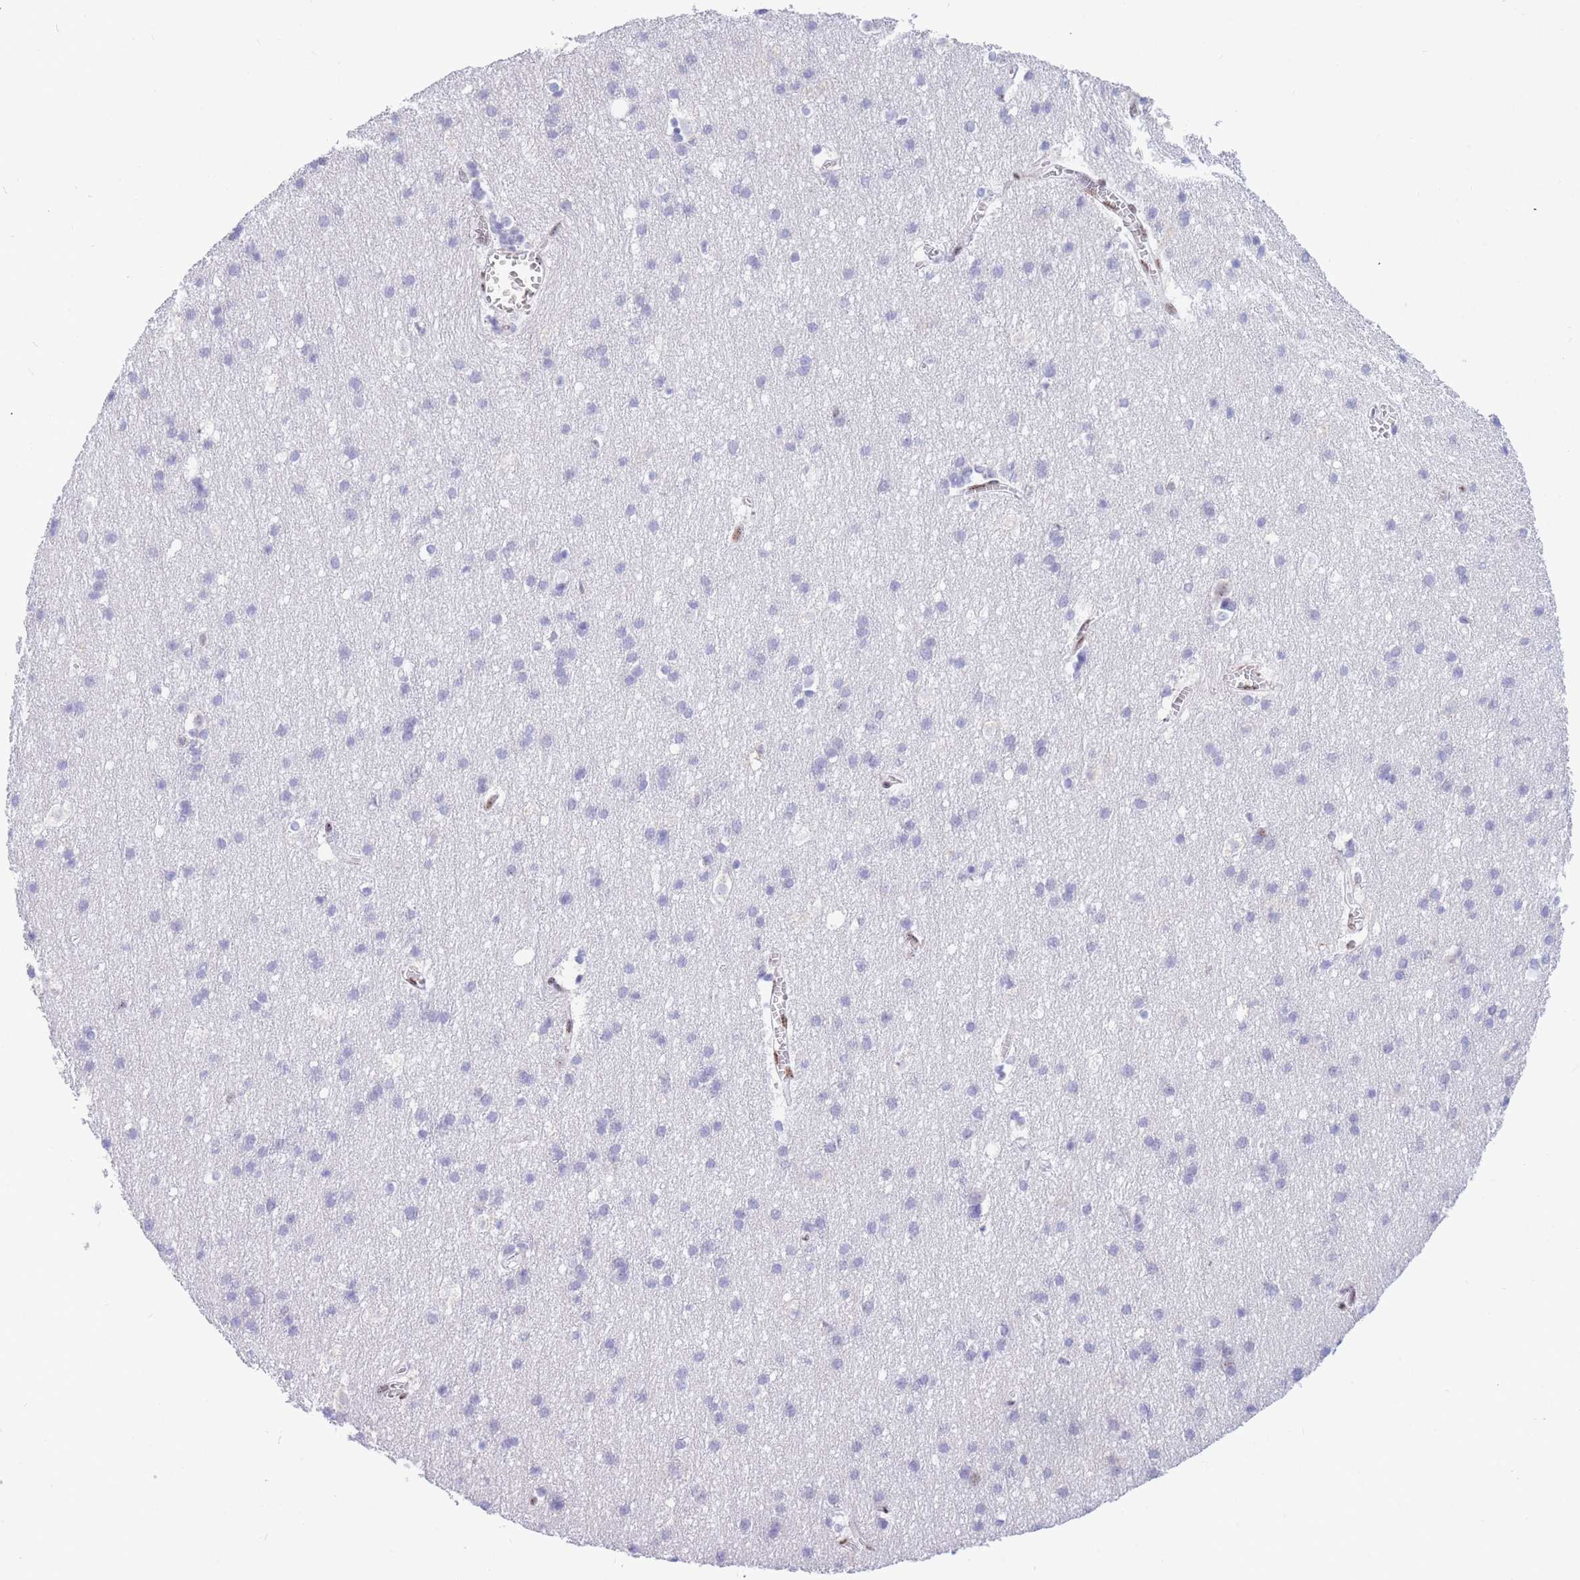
{"staining": {"intensity": "negative", "quantity": "none", "location": "none"}, "tissue": "cerebral cortex", "cell_type": "Endothelial cells", "image_type": "normal", "snomed": [{"axis": "morphology", "description": "Normal tissue, NOS"}, {"axis": "topography", "description": "Cerebral cortex"}], "caption": "Cerebral cortex was stained to show a protein in brown. There is no significant expression in endothelial cells. The staining was performed using DAB to visualize the protein expression in brown, while the nuclei were stained in blue with hematoxylin (Magnification: 20x).", "gene": "FAM153A", "patient": {"sex": "male", "age": 54}}